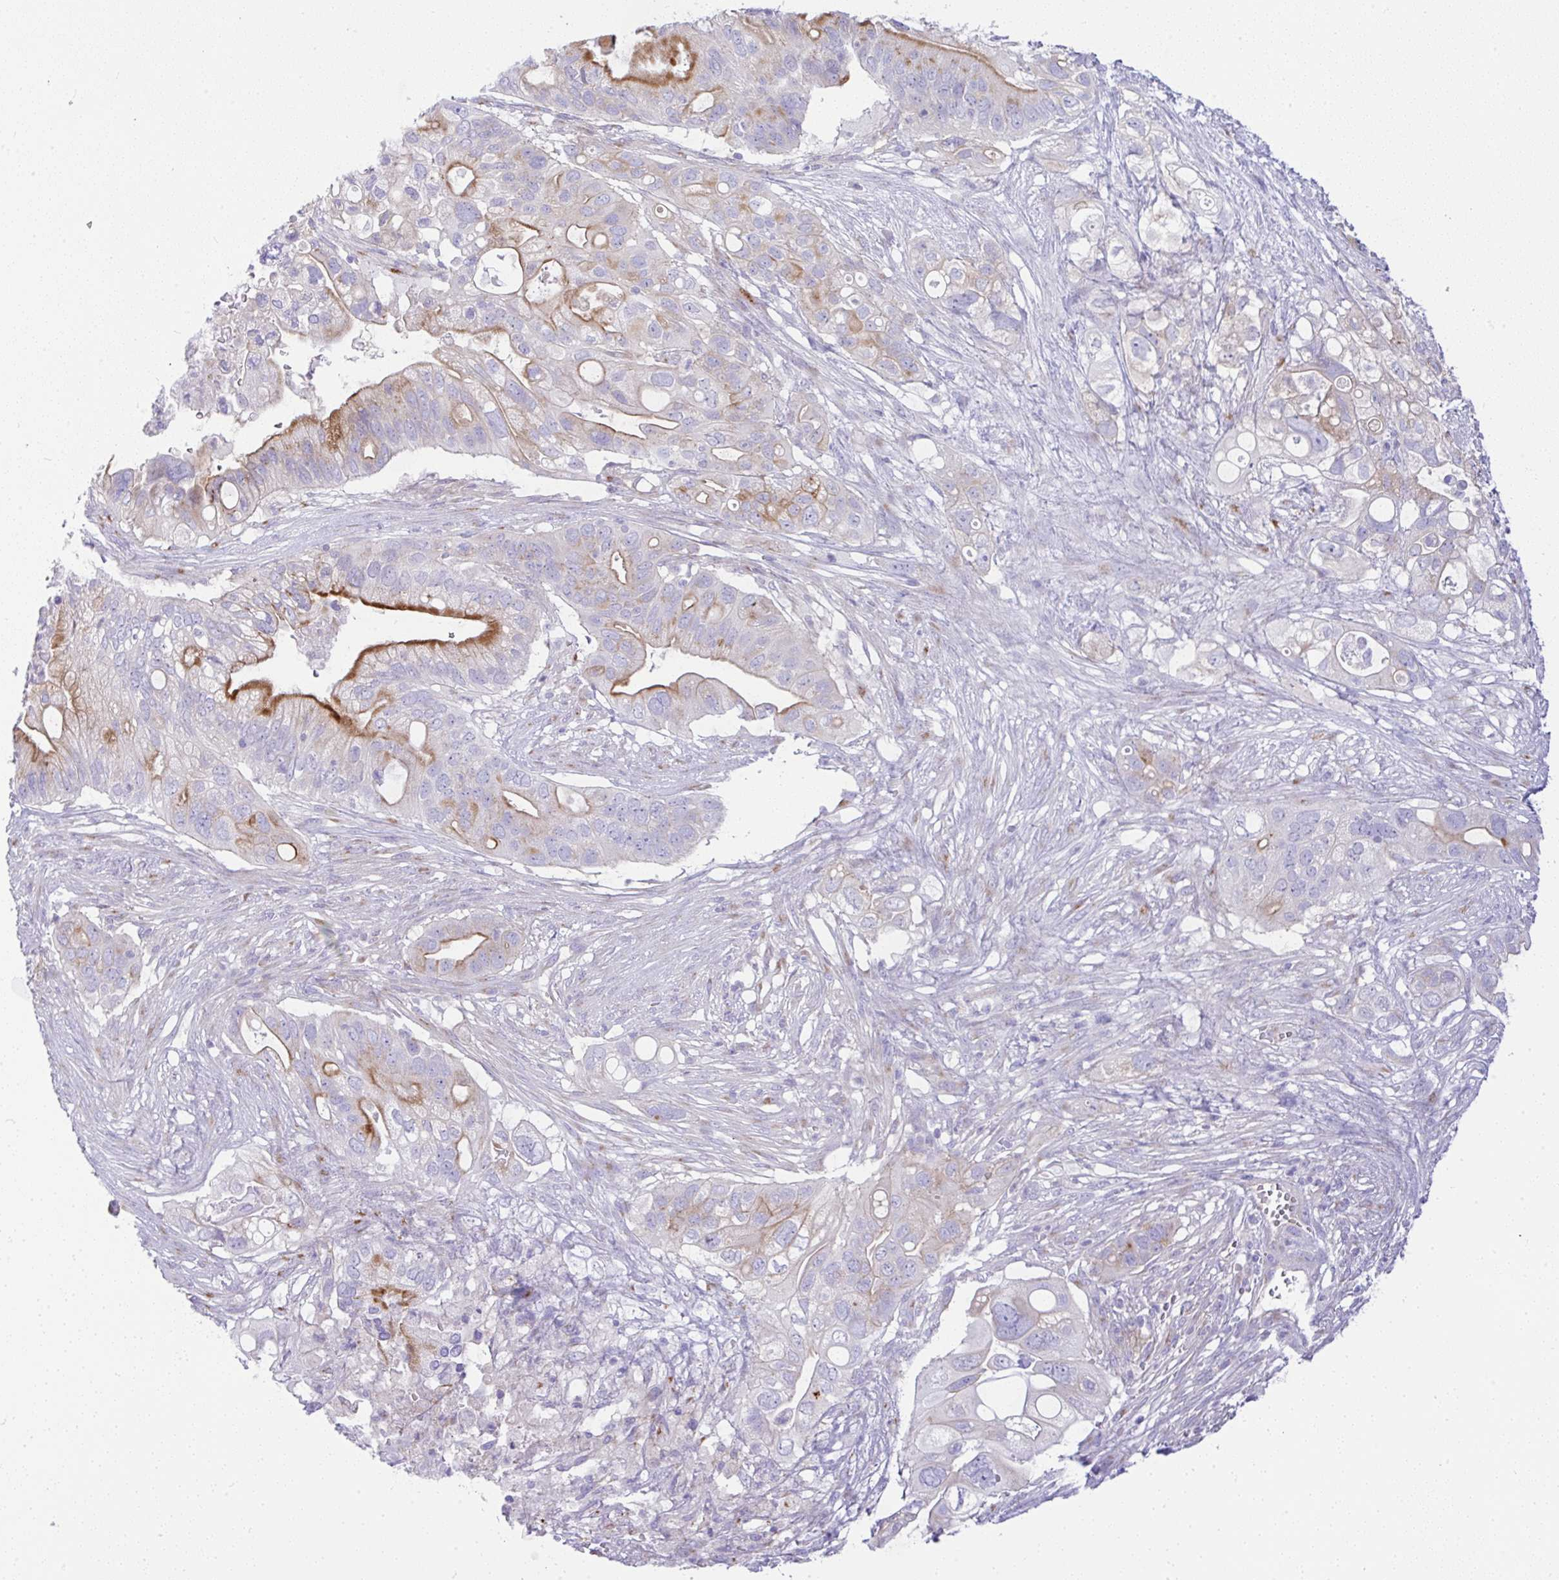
{"staining": {"intensity": "strong", "quantity": "<25%", "location": "cytoplasmic/membranous"}, "tissue": "pancreatic cancer", "cell_type": "Tumor cells", "image_type": "cancer", "snomed": [{"axis": "morphology", "description": "Adenocarcinoma, NOS"}, {"axis": "topography", "description": "Pancreas"}], "caption": "IHC (DAB (3,3'-diaminobenzidine)) staining of human pancreatic adenocarcinoma shows strong cytoplasmic/membranous protein positivity in approximately <25% of tumor cells. (IHC, brightfield microscopy, high magnification).", "gene": "FAM177A1", "patient": {"sex": "female", "age": 72}}